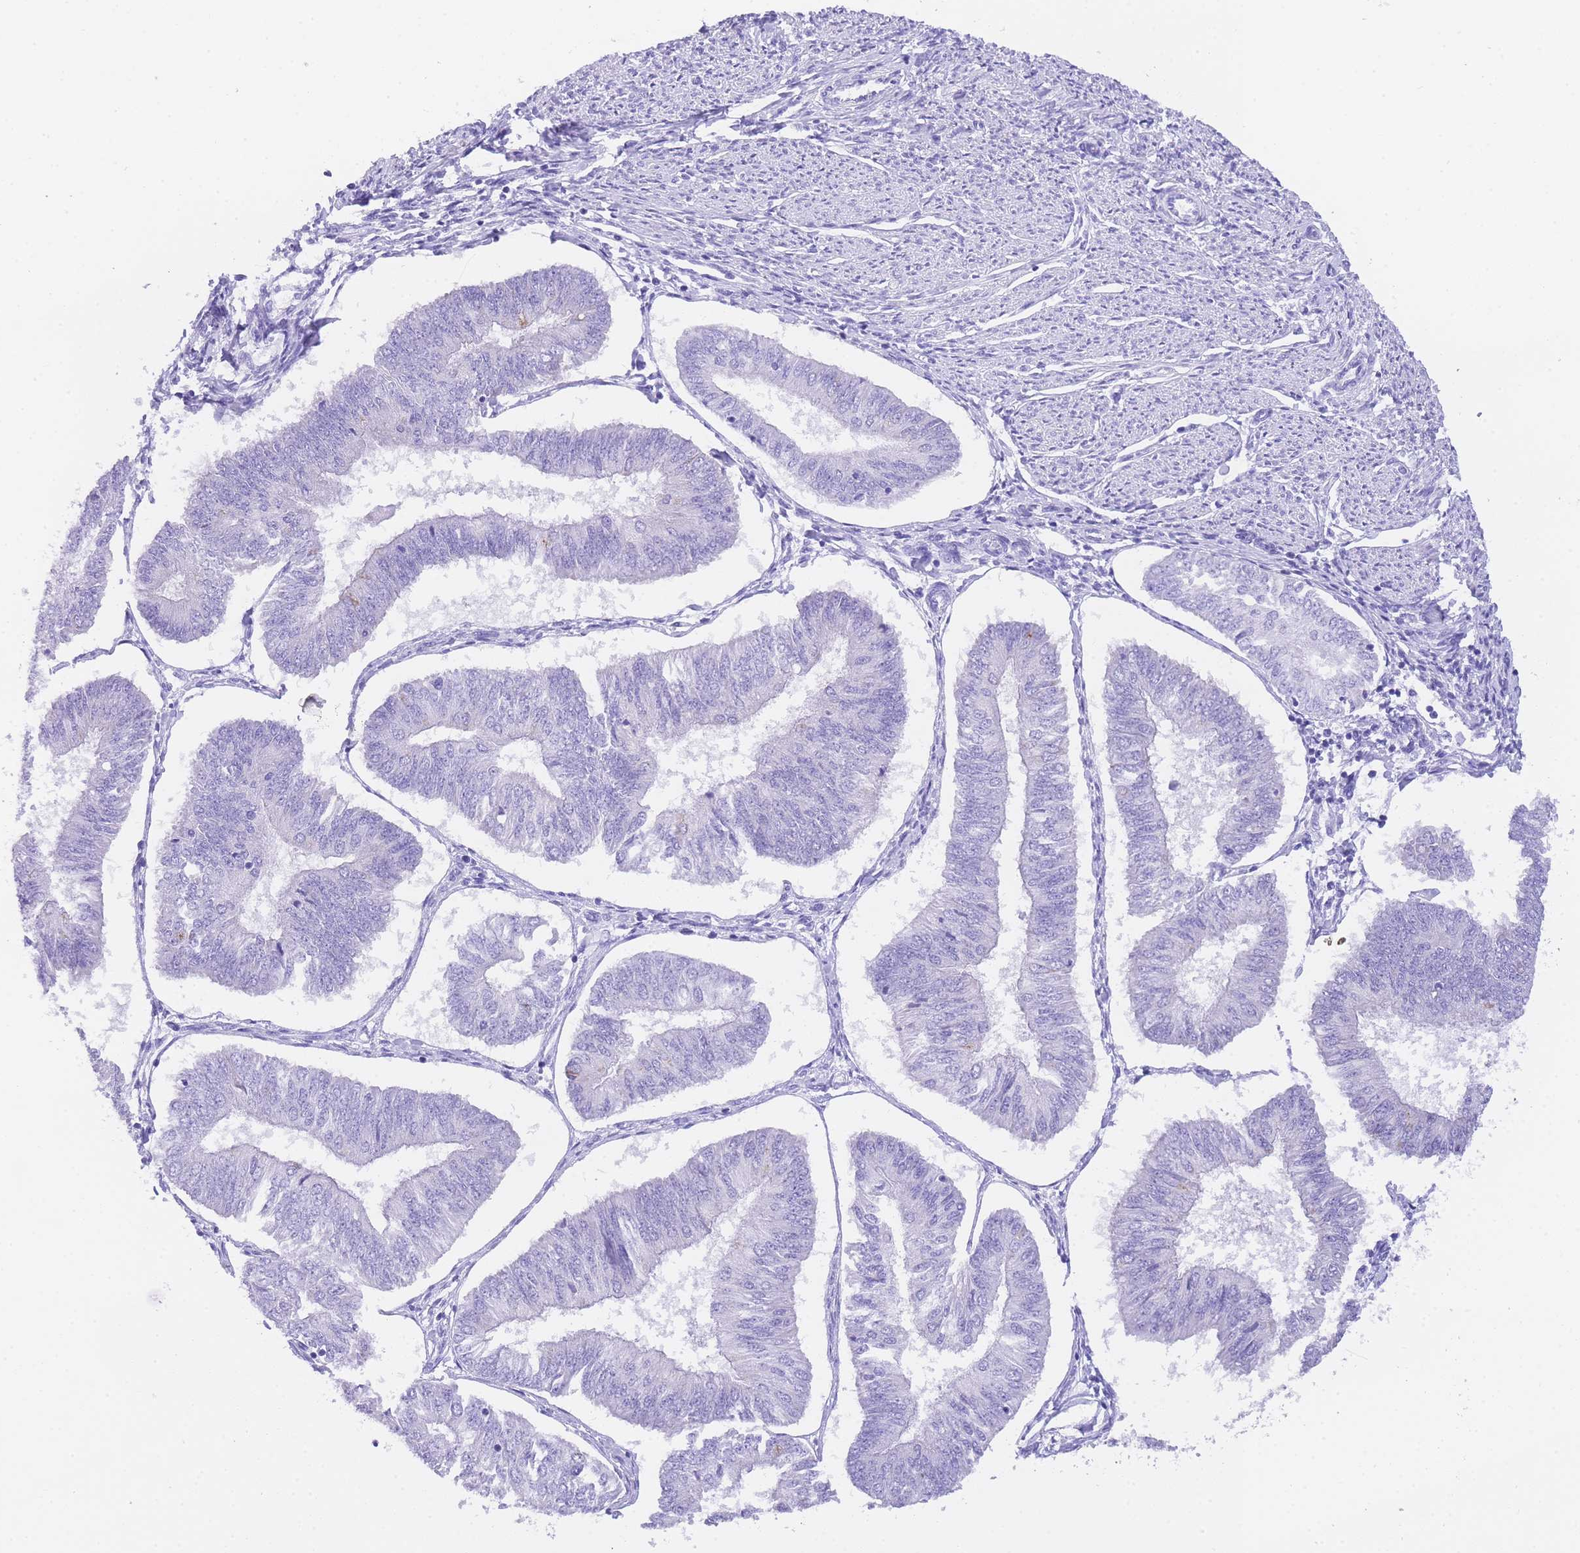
{"staining": {"intensity": "negative", "quantity": "none", "location": "none"}, "tissue": "endometrial cancer", "cell_type": "Tumor cells", "image_type": "cancer", "snomed": [{"axis": "morphology", "description": "Adenocarcinoma, NOS"}, {"axis": "topography", "description": "Endometrium"}], "caption": "Immunohistochemical staining of human endometrial cancer (adenocarcinoma) demonstrates no significant staining in tumor cells.", "gene": "NKD2", "patient": {"sex": "female", "age": 58}}